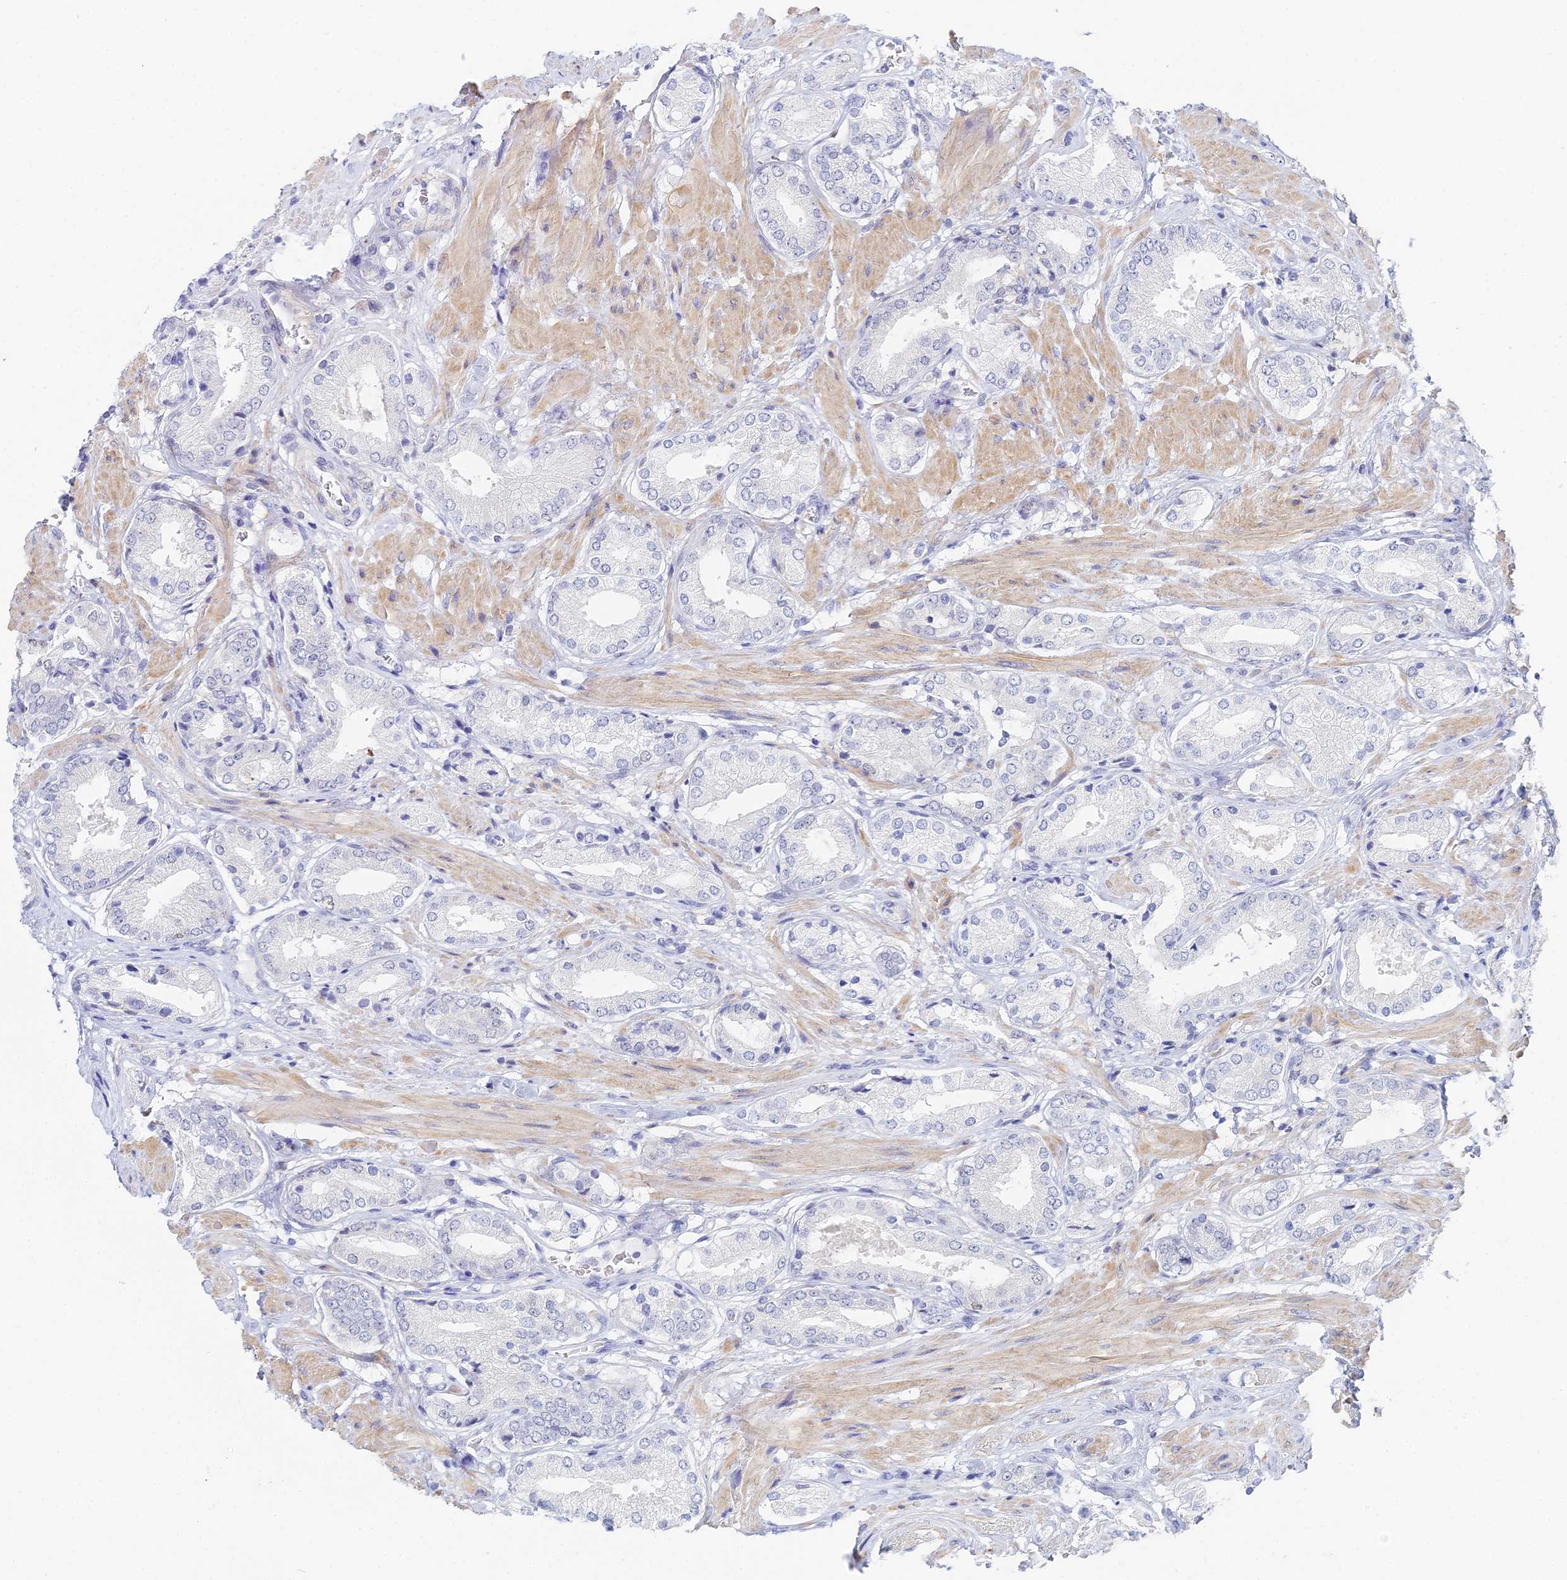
{"staining": {"intensity": "negative", "quantity": "none", "location": "none"}, "tissue": "prostate cancer", "cell_type": "Tumor cells", "image_type": "cancer", "snomed": [{"axis": "morphology", "description": "Adenocarcinoma, High grade"}, {"axis": "topography", "description": "Prostate and seminal vesicle, NOS"}], "caption": "This is an immunohistochemistry (IHC) image of high-grade adenocarcinoma (prostate). There is no positivity in tumor cells.", "gene": "MCM2", "patient": {"sex": "male", "age": 64}}